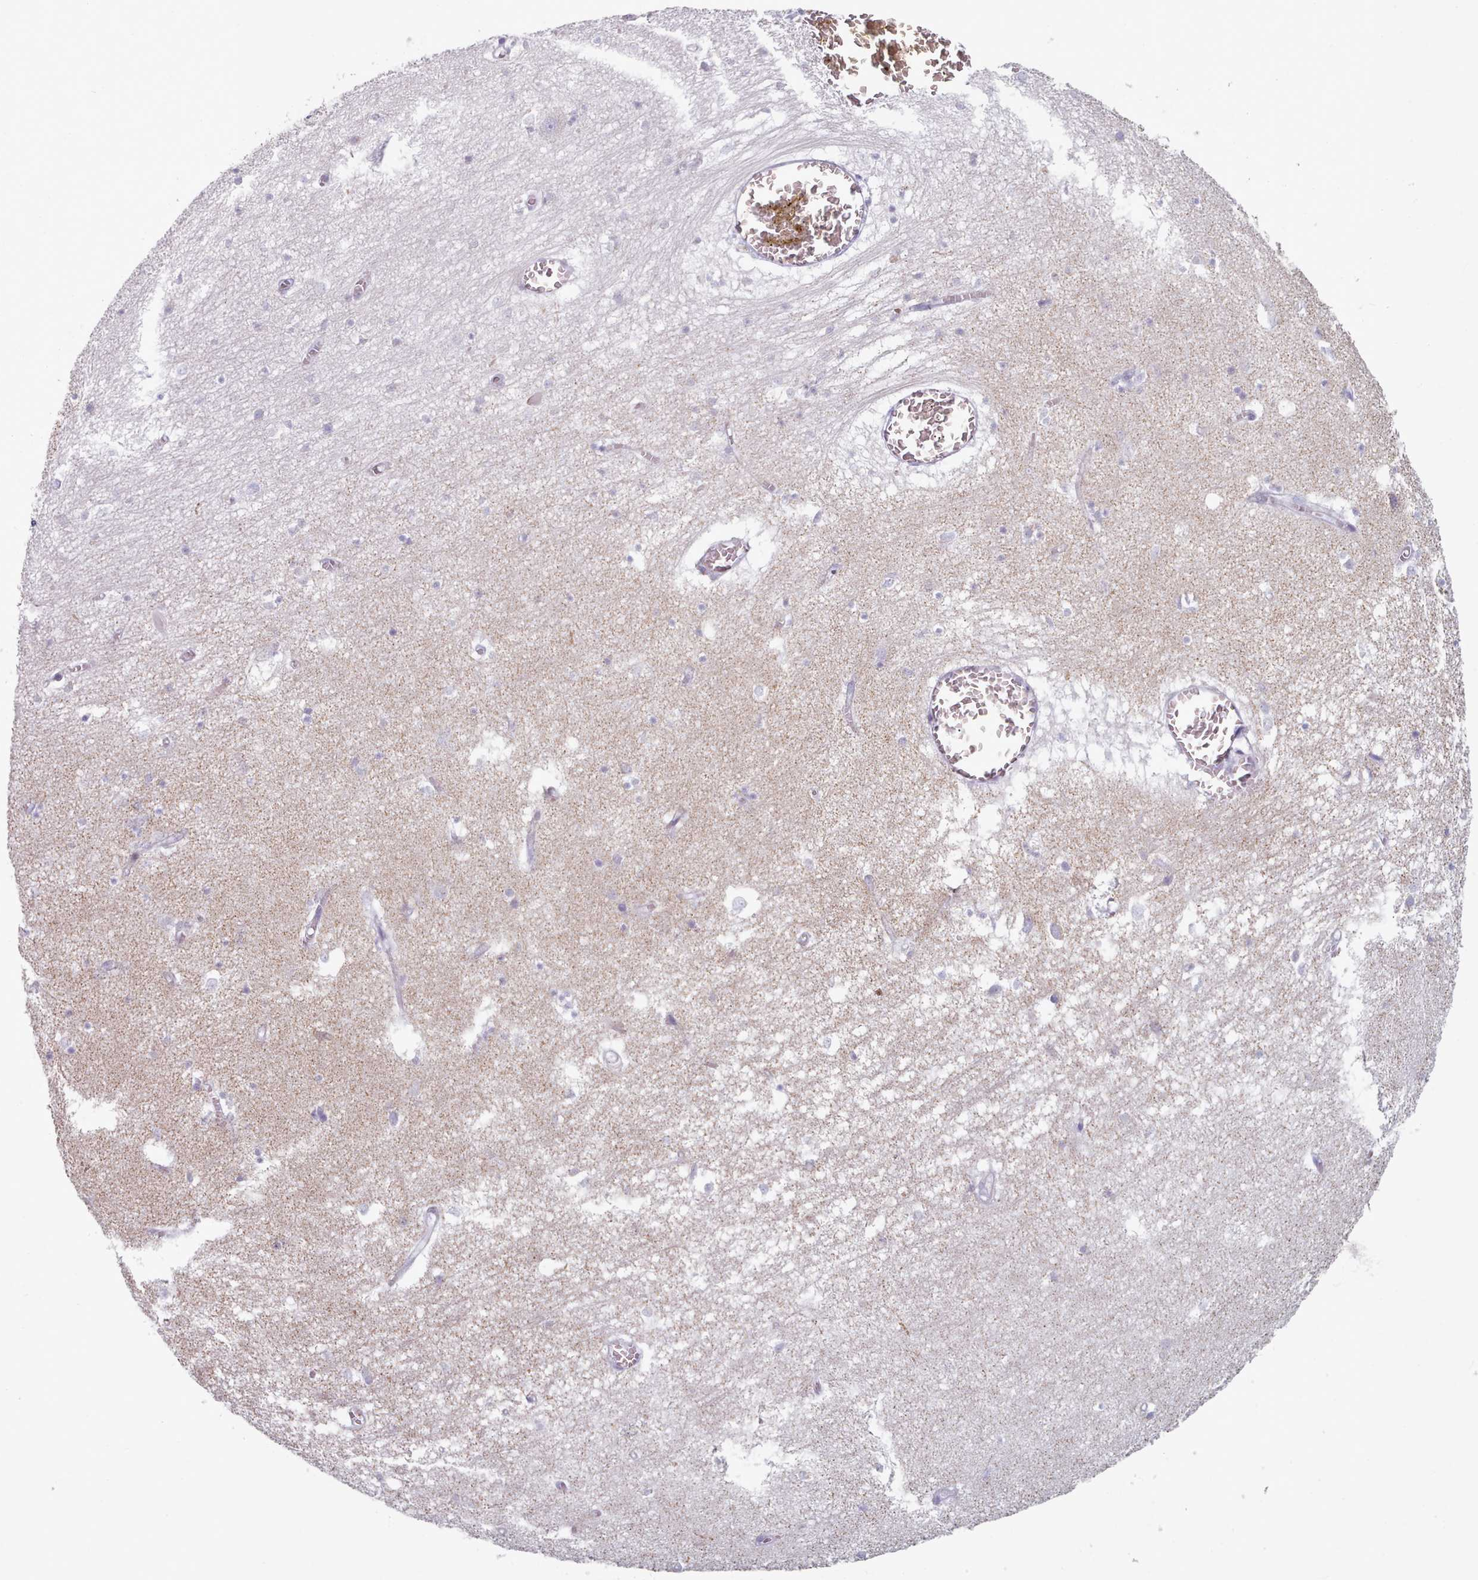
{"staining": {"intensity": "negative", "quantity": "none", "location": "none"}, "tissue": "hippocampus", "cell_type": "Glial cells", "image_type": "normal", "snomed": [{"axis": "morphology", "description": "Normal tissue, NOS"}, {"axis": "topography", "description": "Hippocampus"}], "caption": "DAB immunohistochemical staining of benign hippocampus demonstrates no significant staining in glial cells. (Immunohistochemistry, brightfield microscopy, high magnification).", "gene": "FAM170B", "patient": {"sex": "female", "age": 64}}